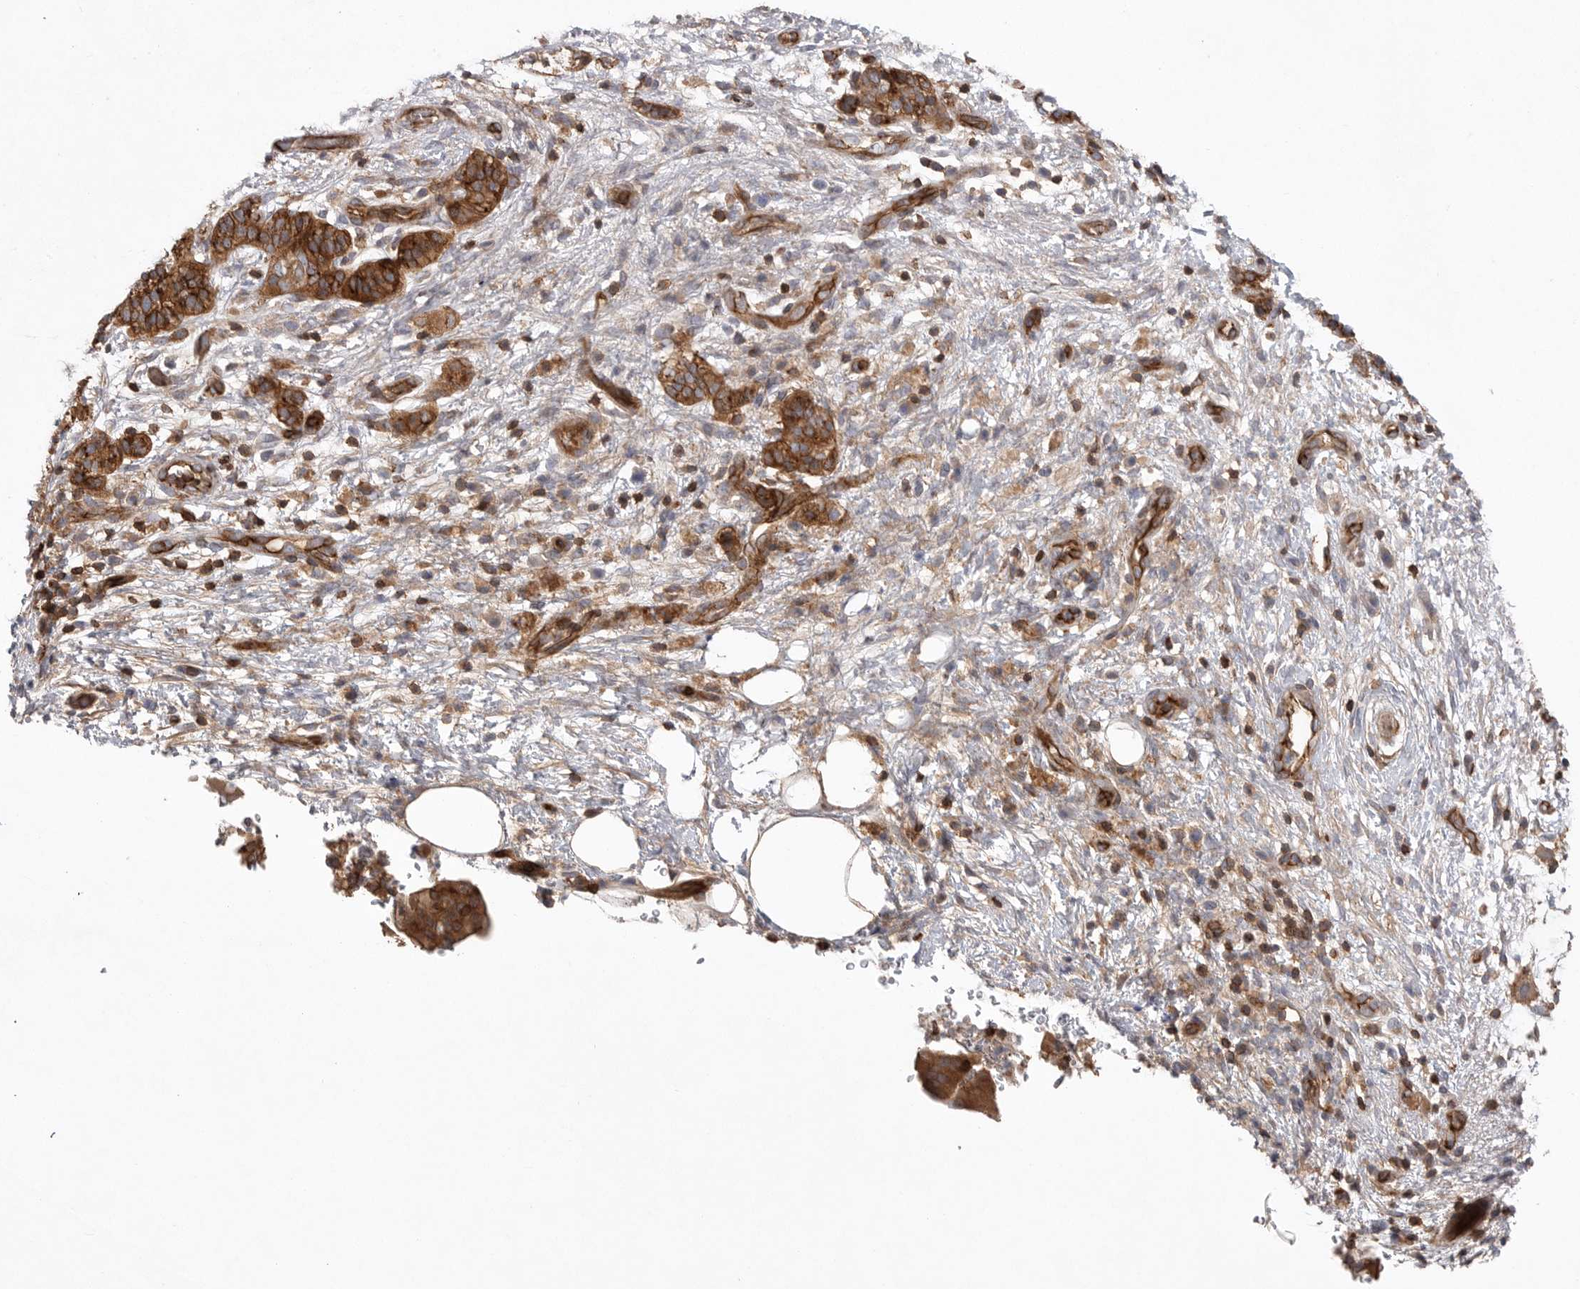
{"staining": {"intensity": "strong", "quantity": ">75%", "location": "cytoplasmic/membranous"}, "tissue": "pancreatic cancer", "cell_type": "Tumor cells", "image_type": "cancer", "snomed": [{"axis": "morphology", "description": "Adenocarcinoma, NOS"}, {"axis": "topography", "description": "Pancreas"}], "caption": "Strong cytoplasmic/membranous protein expression is appreciated in about >75% of tumor cells in pancreatic adenocarcinoma.", "gene": "PRKCH", "patient": {"sex": "female", "age": 78}}